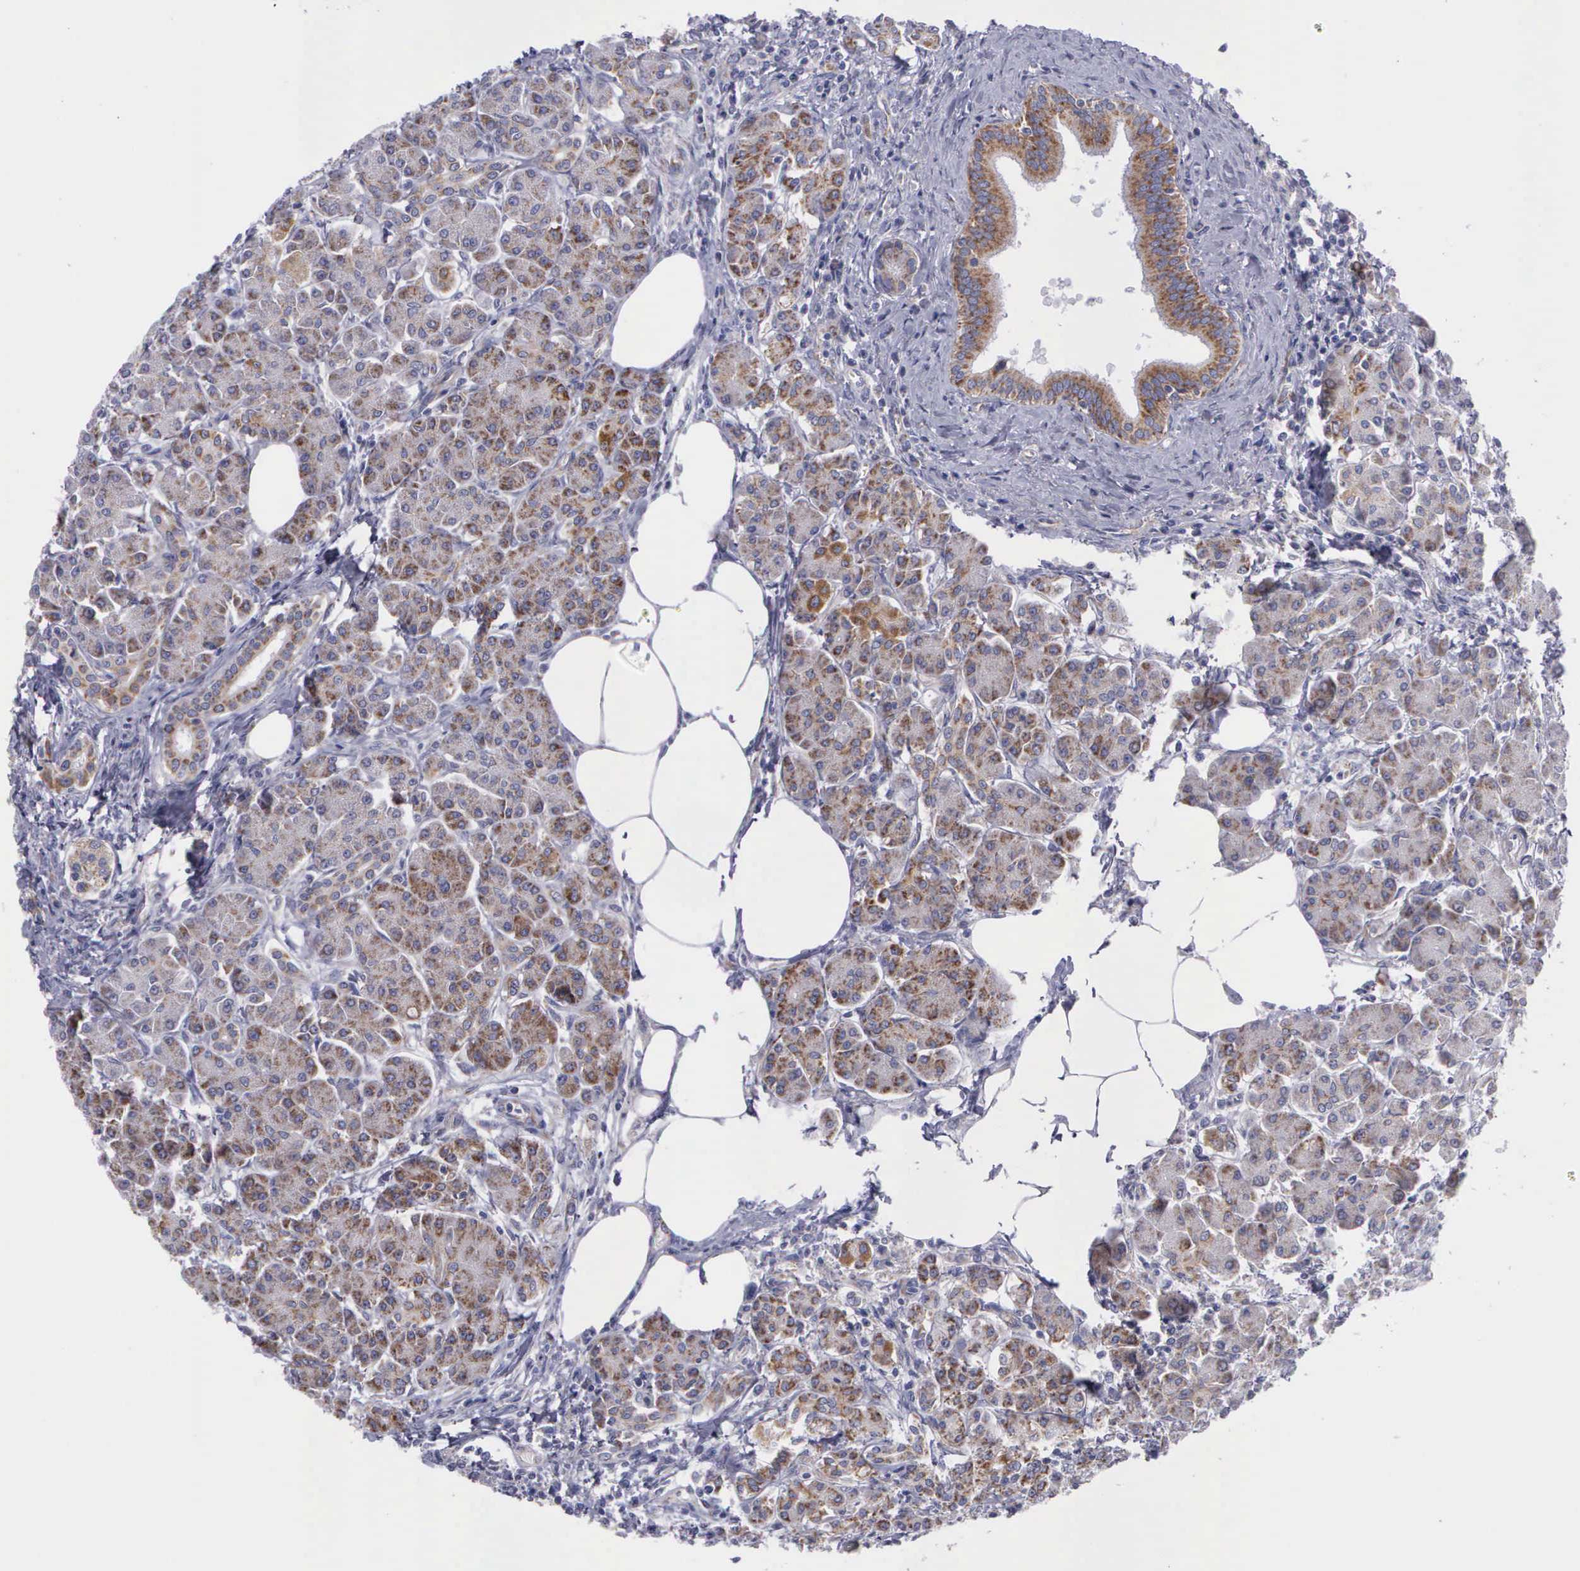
{"staining": {"intensity": "moderate", "quantity": ">75%", "location": "cytoplasmic/membranous"}, "tissue": "pancreas", "cell_type": "Exocrine glandular cells", "image_type": "normal", "snomed": [{"axis": "morphology", "description": "Normal tissue, NOS"}, {"axis": "topography", "description": "Pancreas"}], "caption": "This is a histology image of immunohistochemistry staining of benign pancreas, which shows moderate positivity in the cytoplasmic/membranous of exocrine glandular cells.", "gene": "SYNJ2BP", "patient": {"sex": "female", "age": 73}}